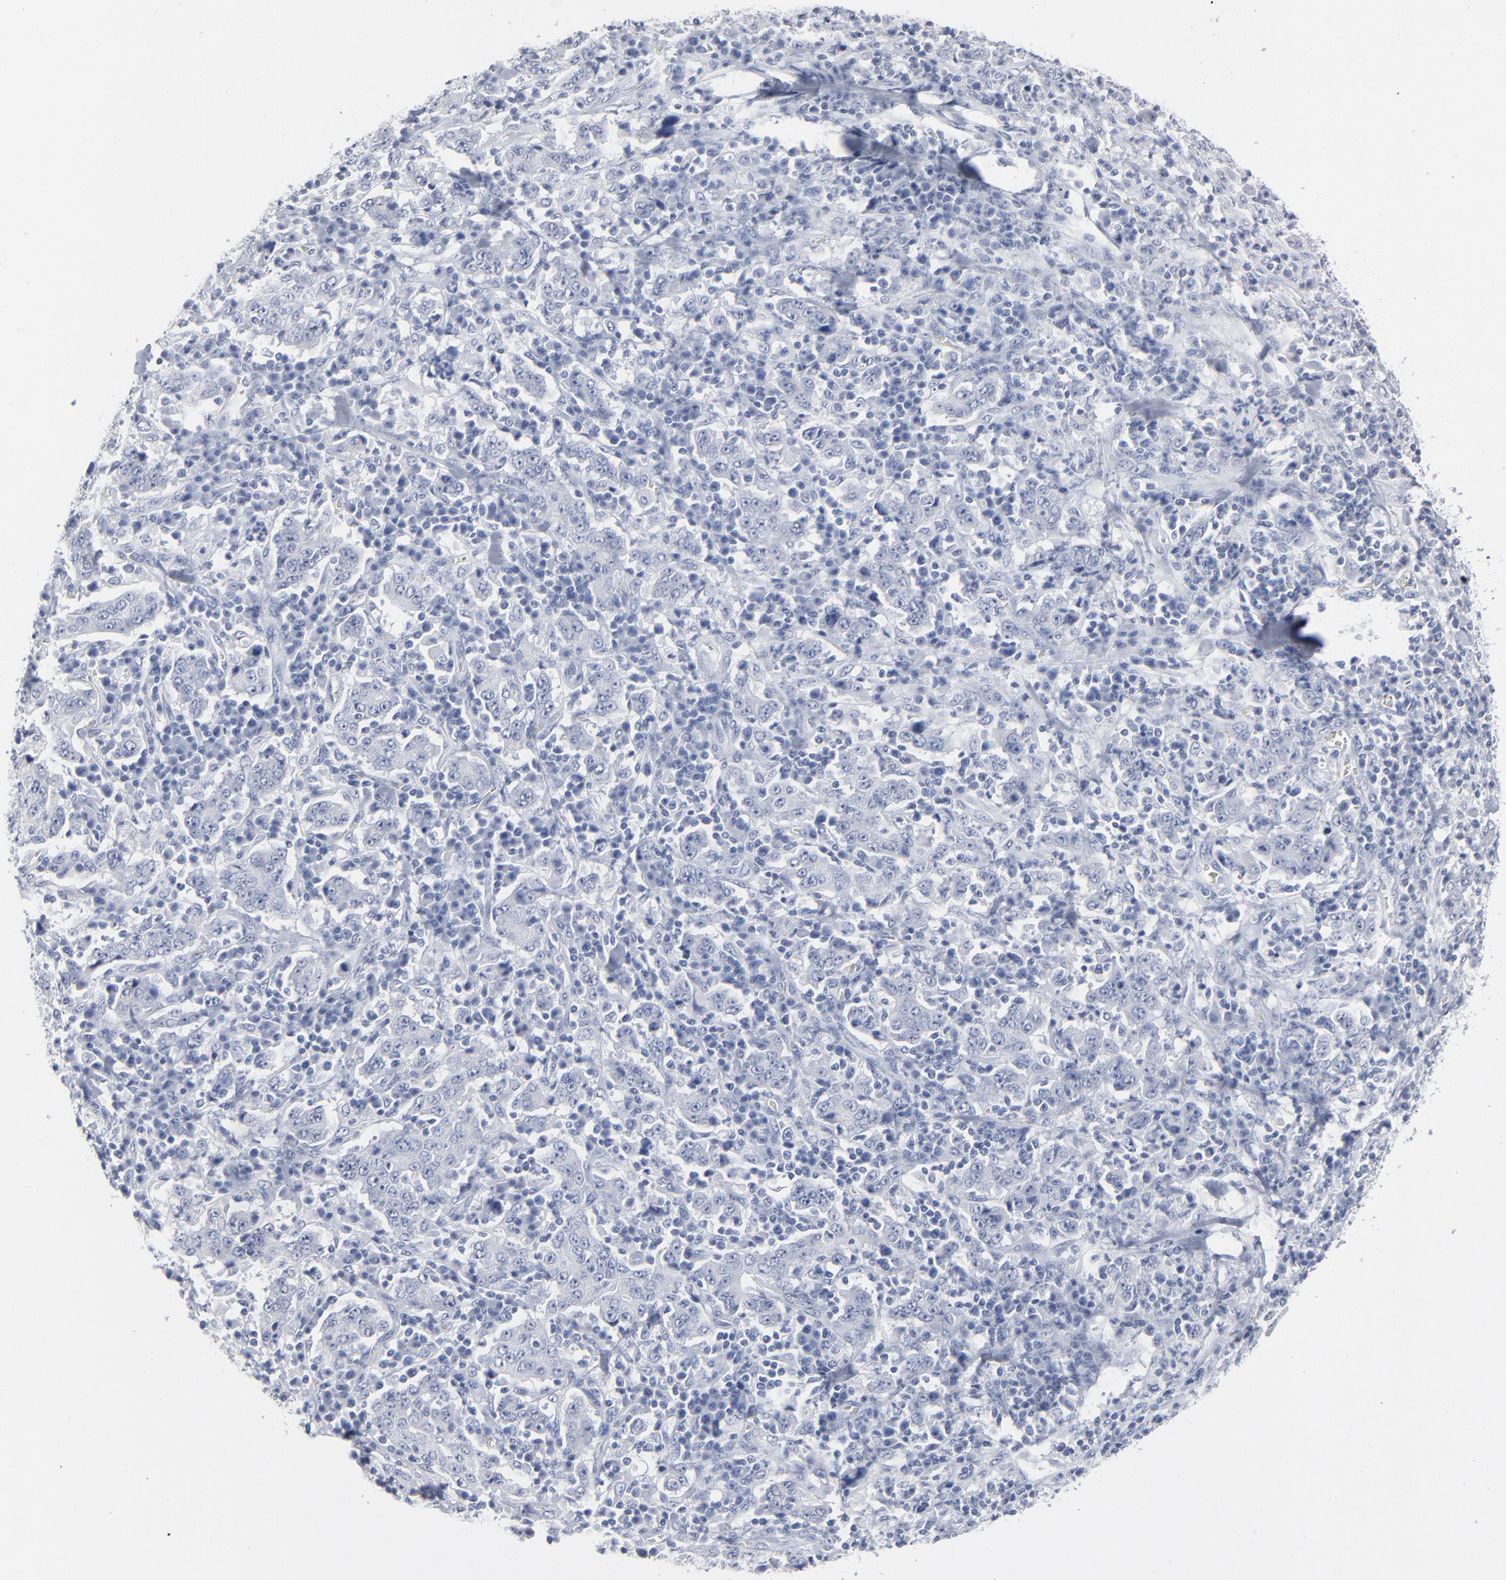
{"staining": {"intensity": "negative", "quantity": "none", "location": "none"}, "tissue": "stomach cancer", "cell_type": "Tumor cells", "image_type": "cancer", "snomed": [{"axis": "morphology", "description": "Normal tissue, NOS"}, {"axis": "morphology", "description": "Adenocarcinoma, NOS"}, {"axis": "topography", "description": "Stomach, upper"}, {"axis": "topography", "description": "Stomach"}], "caption": "An immunohistochemistry image of adenocarcinoma (stomach) is shown. There is no staining in tumor cells of adenocarcinoma (stomach). (DAB IHC visualized using brightfield microscopy, high magnification).", "gene": "PAGE1", "patient": {"sex": "male", "age": 59}}